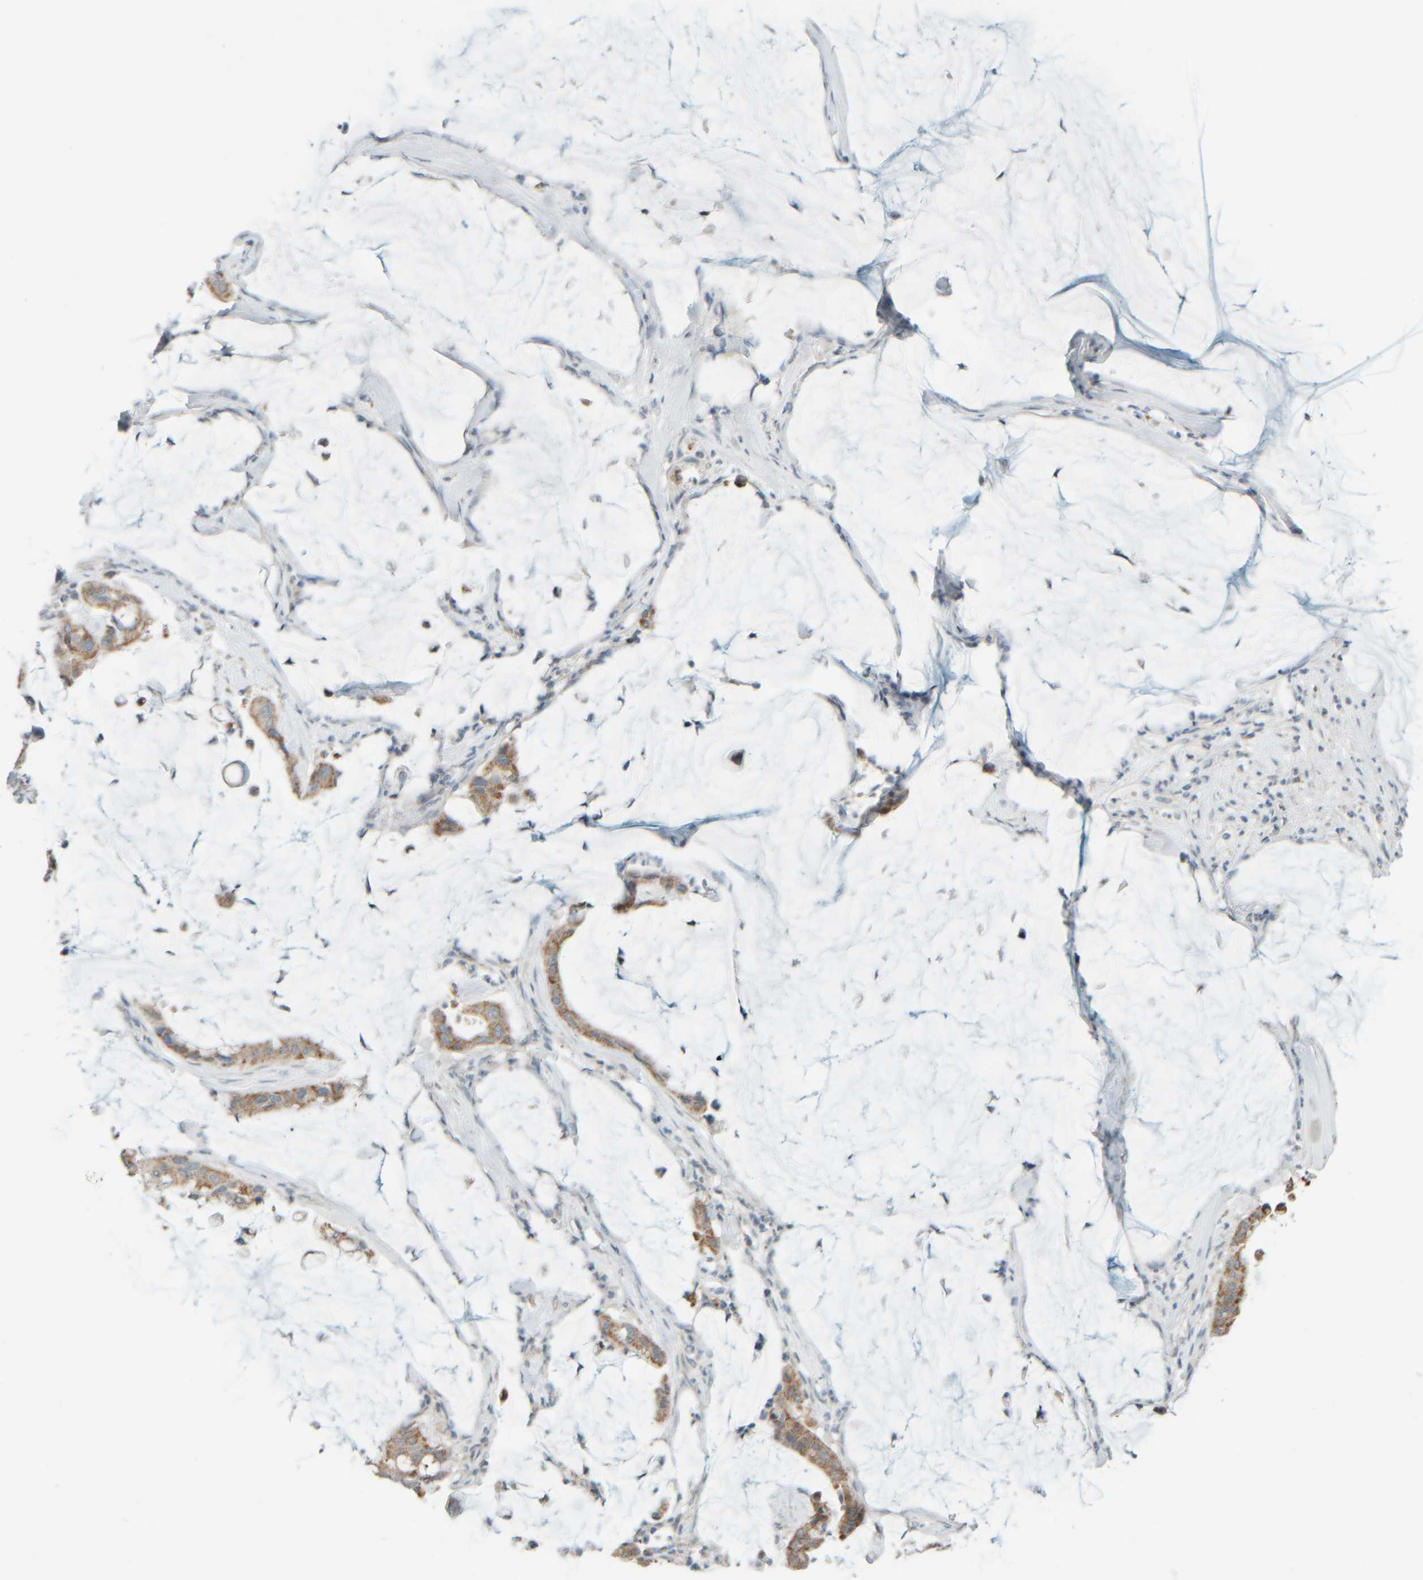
{"staining": {"intensity": "moderate", "quantity": ">75%", "location": "cytoplasmic/membranous"}, "tissue": "pancreatic cancer", "cell_type": "Tumor cells", "image_type": "cancer", "snomed": [{"axis": "morphology", "description": "Adenocarcinoma, NOS"}, {"axis": "topography", "description": "Pancreas"}], "caption": "Moderate cytoplasmic/membranous expression is present in approximately >75% of tumor cells in pancreatic cancer. (IHC, brightfield microscopy, high magnification).", "gene": "PTGES3L-AARSD1", "patient": {"sex": "male", "age": 41}}